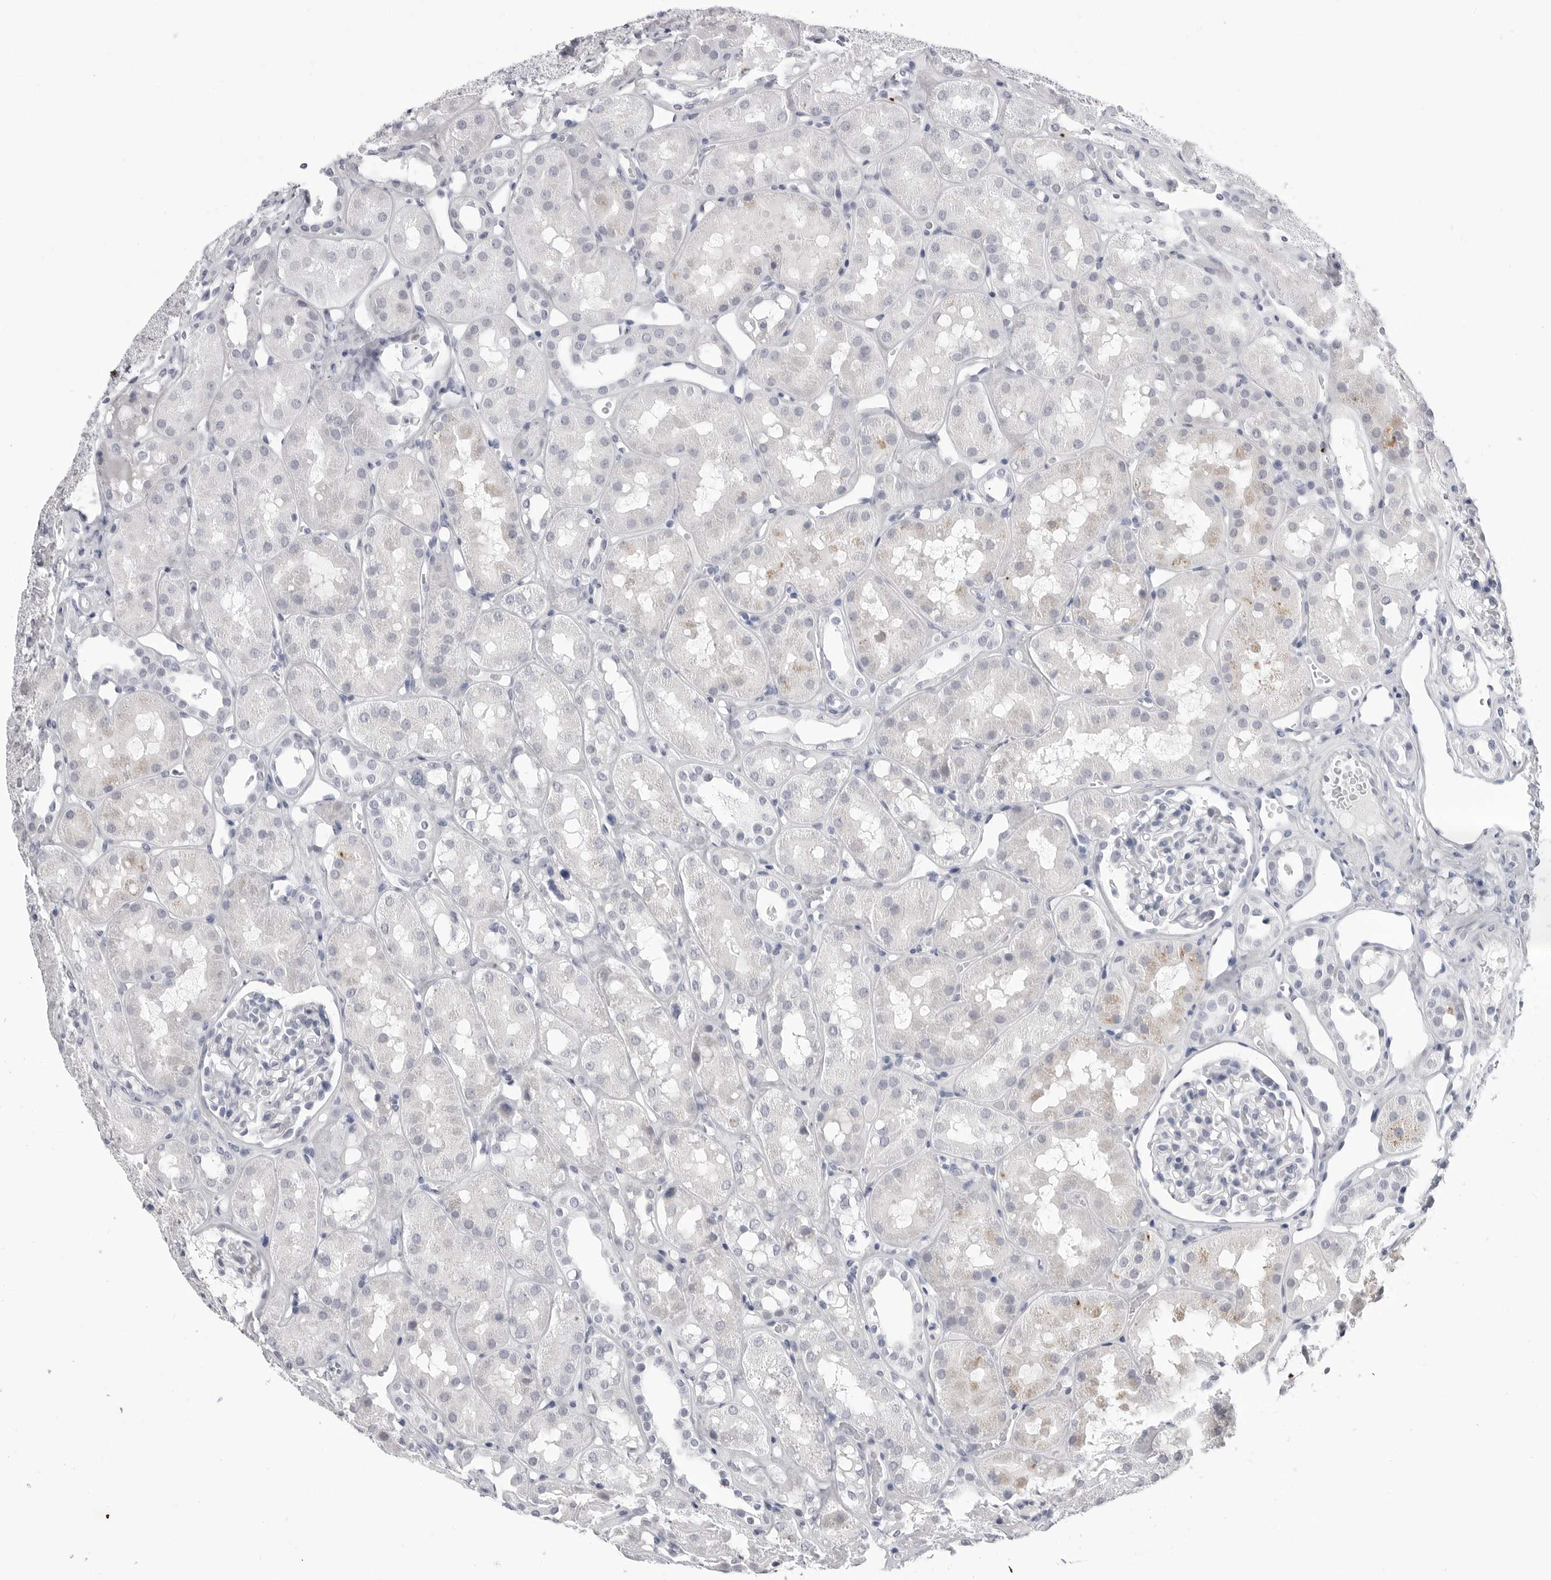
{"staining": {"intensity": "negative", "quantity": "none", "location": "none"}, "tissue": "kidney", "cell_type": "Cells in glomeruli", "image_type": "normal", "snomed": [{"axis": "morphology", "description": "Normal tissue, NOS"}, {"axis": "topography", "description": "Kidney"}], "caption": "A high-resolution histopathology image shows immunohistochemistry staining of unremarkable kidney, which exhibits no significant staining in cells in glomeruli. Brightfield microscopy of IHC stained with DAB (3,3'-diaminobenzidine) (brown) and hematoxylin (blue), captured at high magnification.", "gene": "PGA3", "patient": {"sex": "male", "age": 16}}